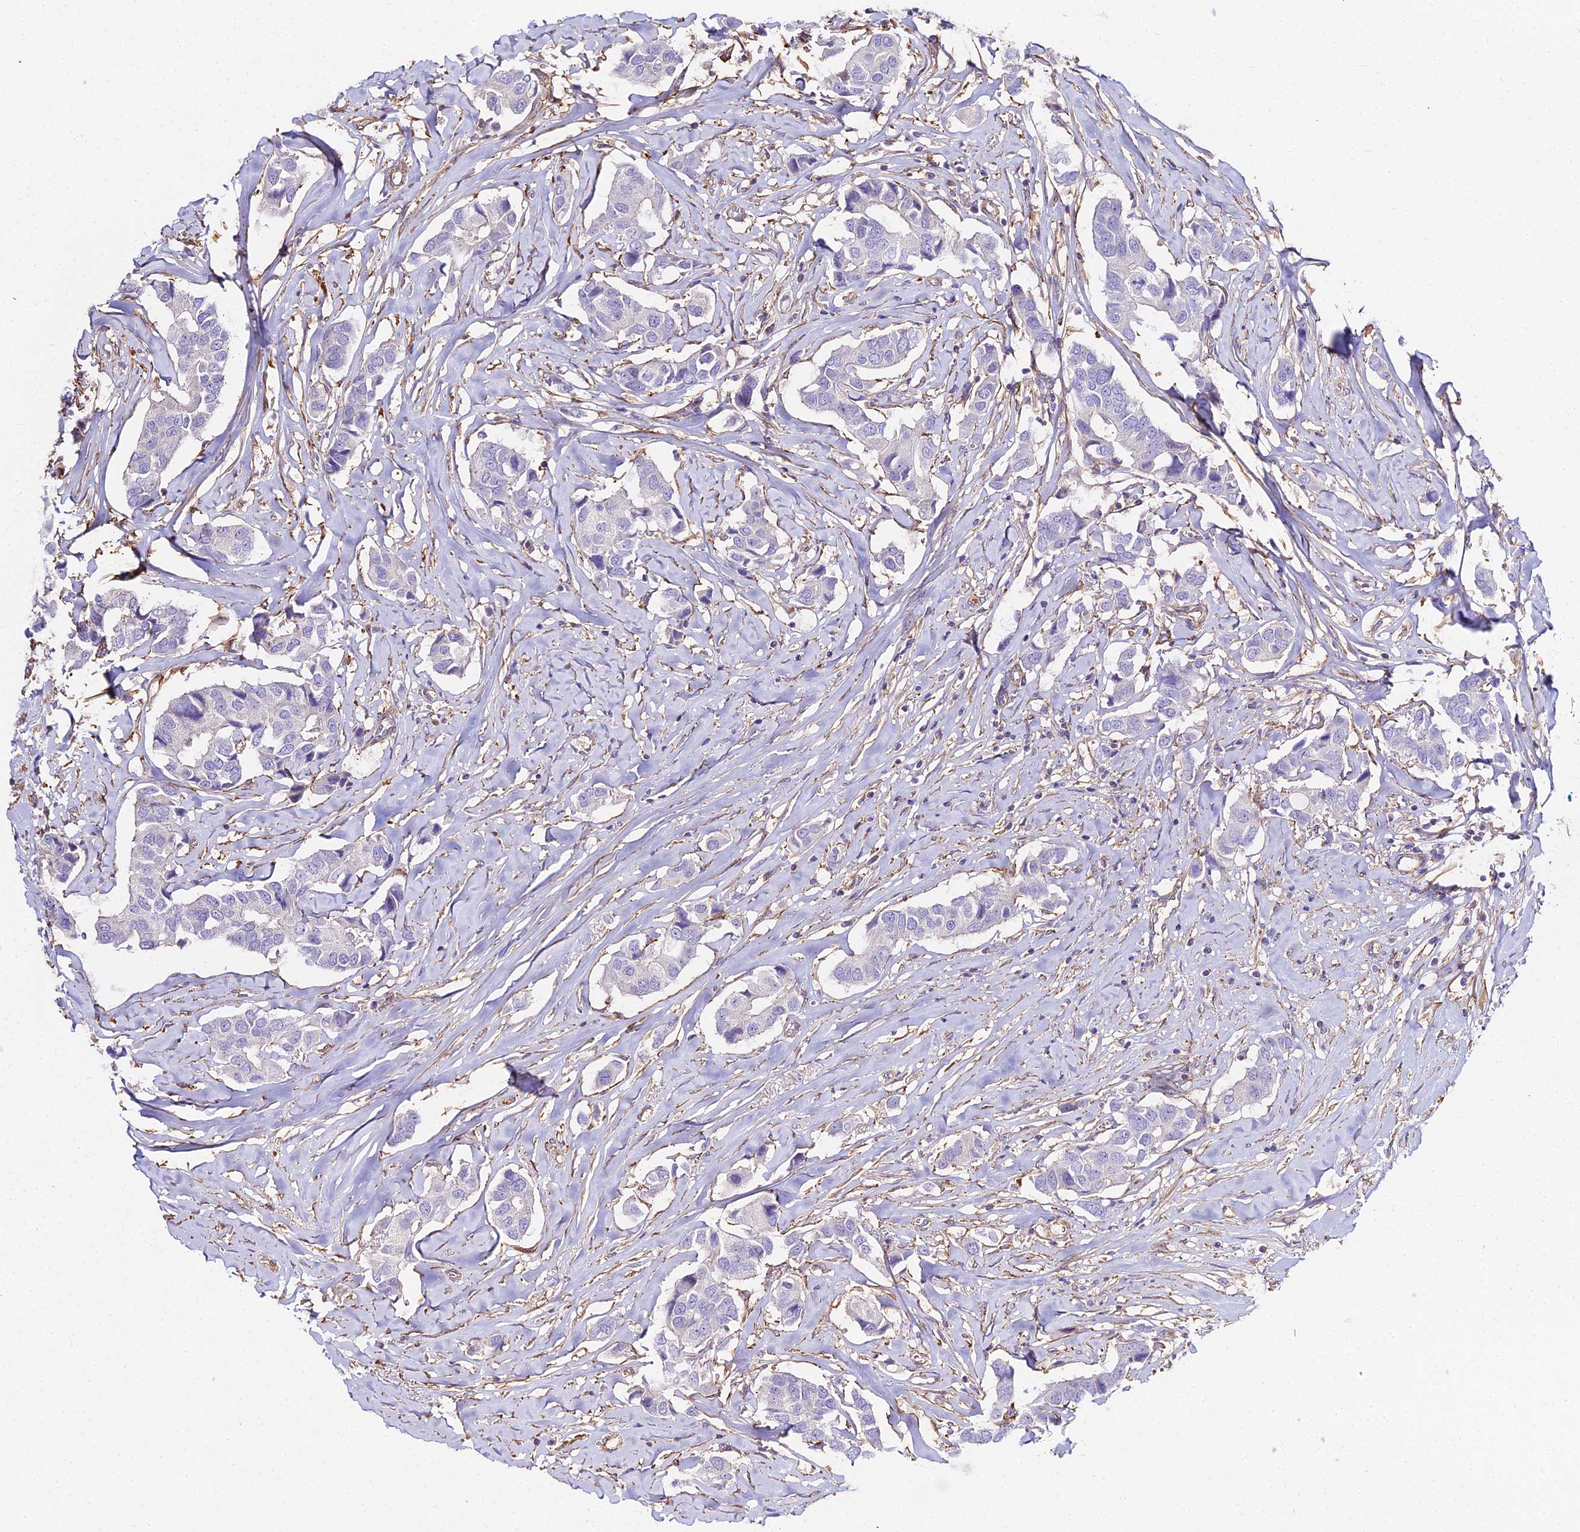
{"staining": {"intensity": "negative", "quantity": "none", "location": "none"}, "tissue": "breast cancer", "cell_type": "Tumor cells", "image_type": "cancer", "snomed": [{"axis": "morphology", "description": "Duct carcinoma"}, {"axis": "topography", "description": "Breast"}], "caption": "This is an immunohistochemistry image of human breast cancer (infiltrating ductal carcinoma). There is no expression in tumor cells.", "gene": "GLYAT", "patient": {"sex": "female", "age": 80}}